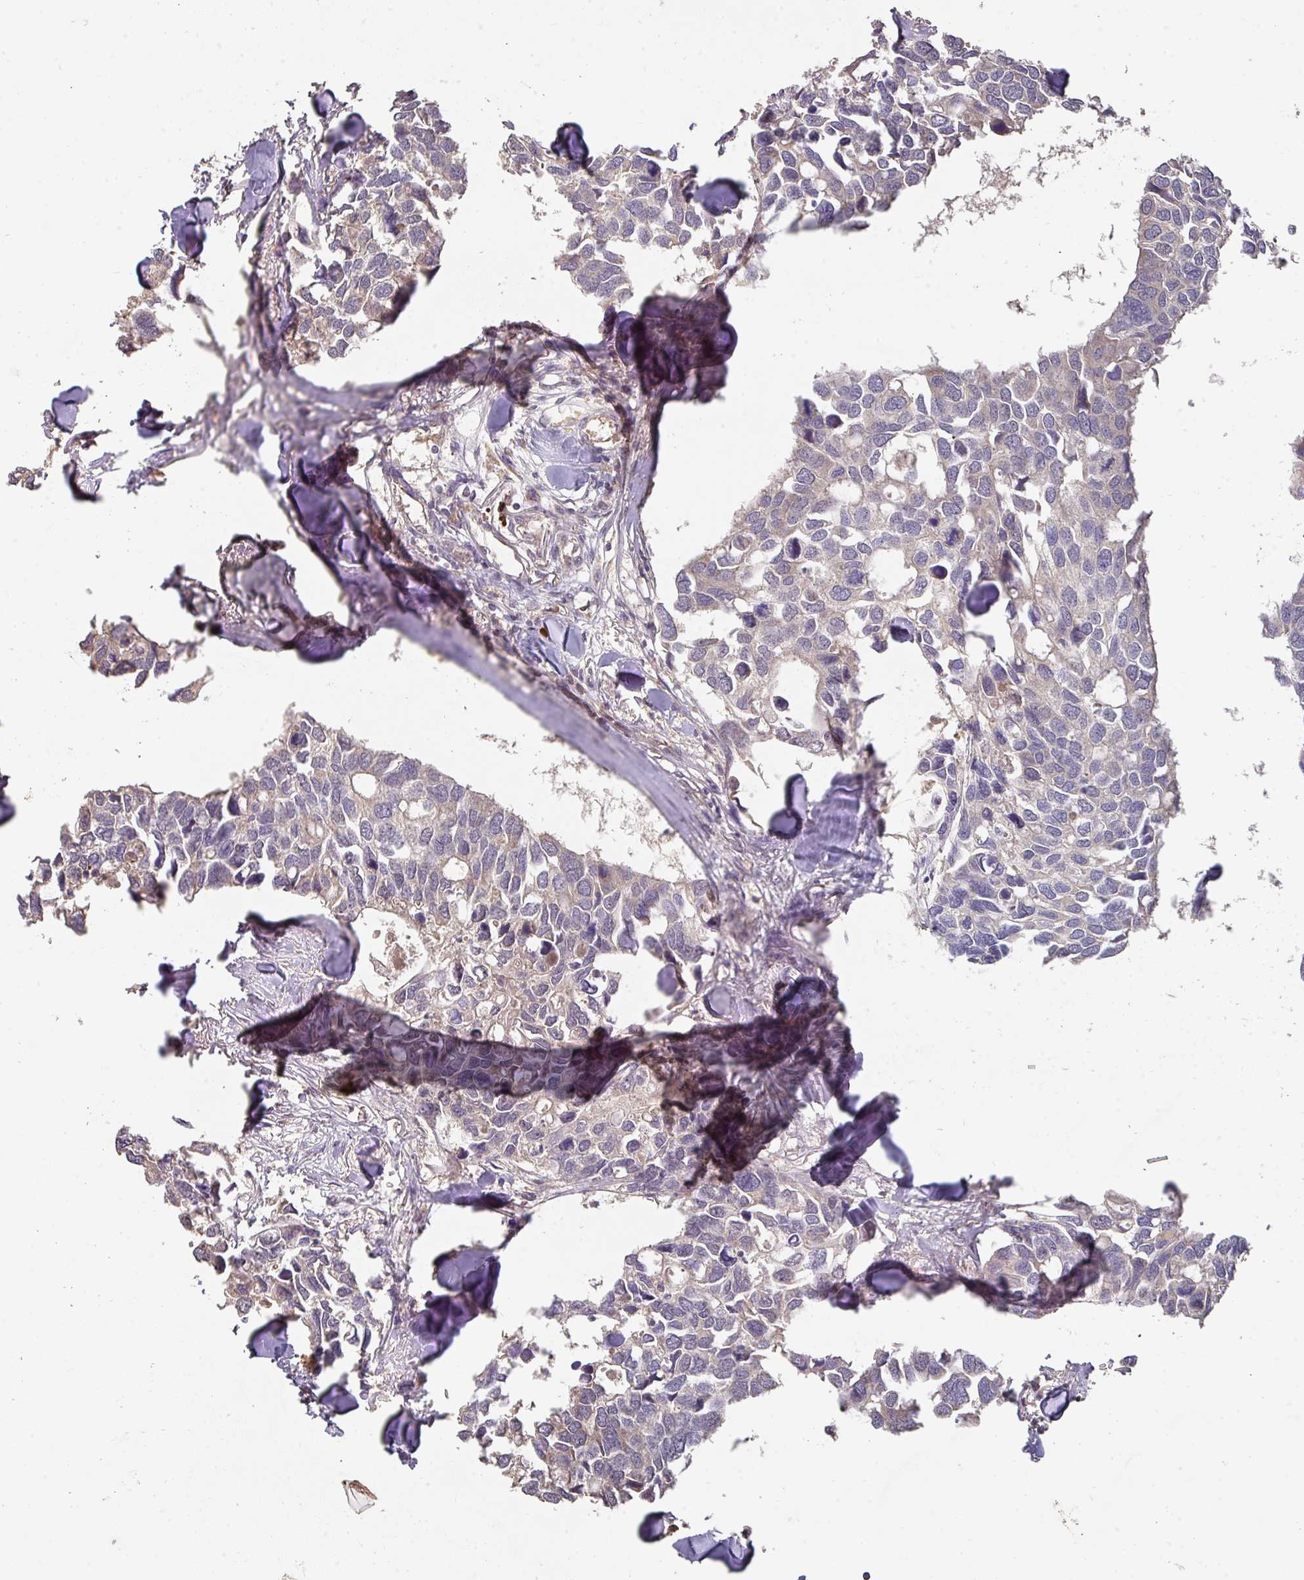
{"staining": {"intensity": "weak", "quantity": "<25%", "location": "cytoplasmic/membranous"}, "tissue": "breast cancer", "cell_type": "Tumor cells", "image_type": "cancer", "snomed": [{"axis": "morphology", "description": "Duct carcinoma"}, {"axis": "topography", "description": "Breast"}], "caption": "High power microscopy micrograph of an immunohistochemistry histopathology image of infiltrating ductal carcinoma (breast), revealing no significant expression in tumor cells.", "gene": "ACVR2B", "patient": {"sex": "female", "age": 83}}